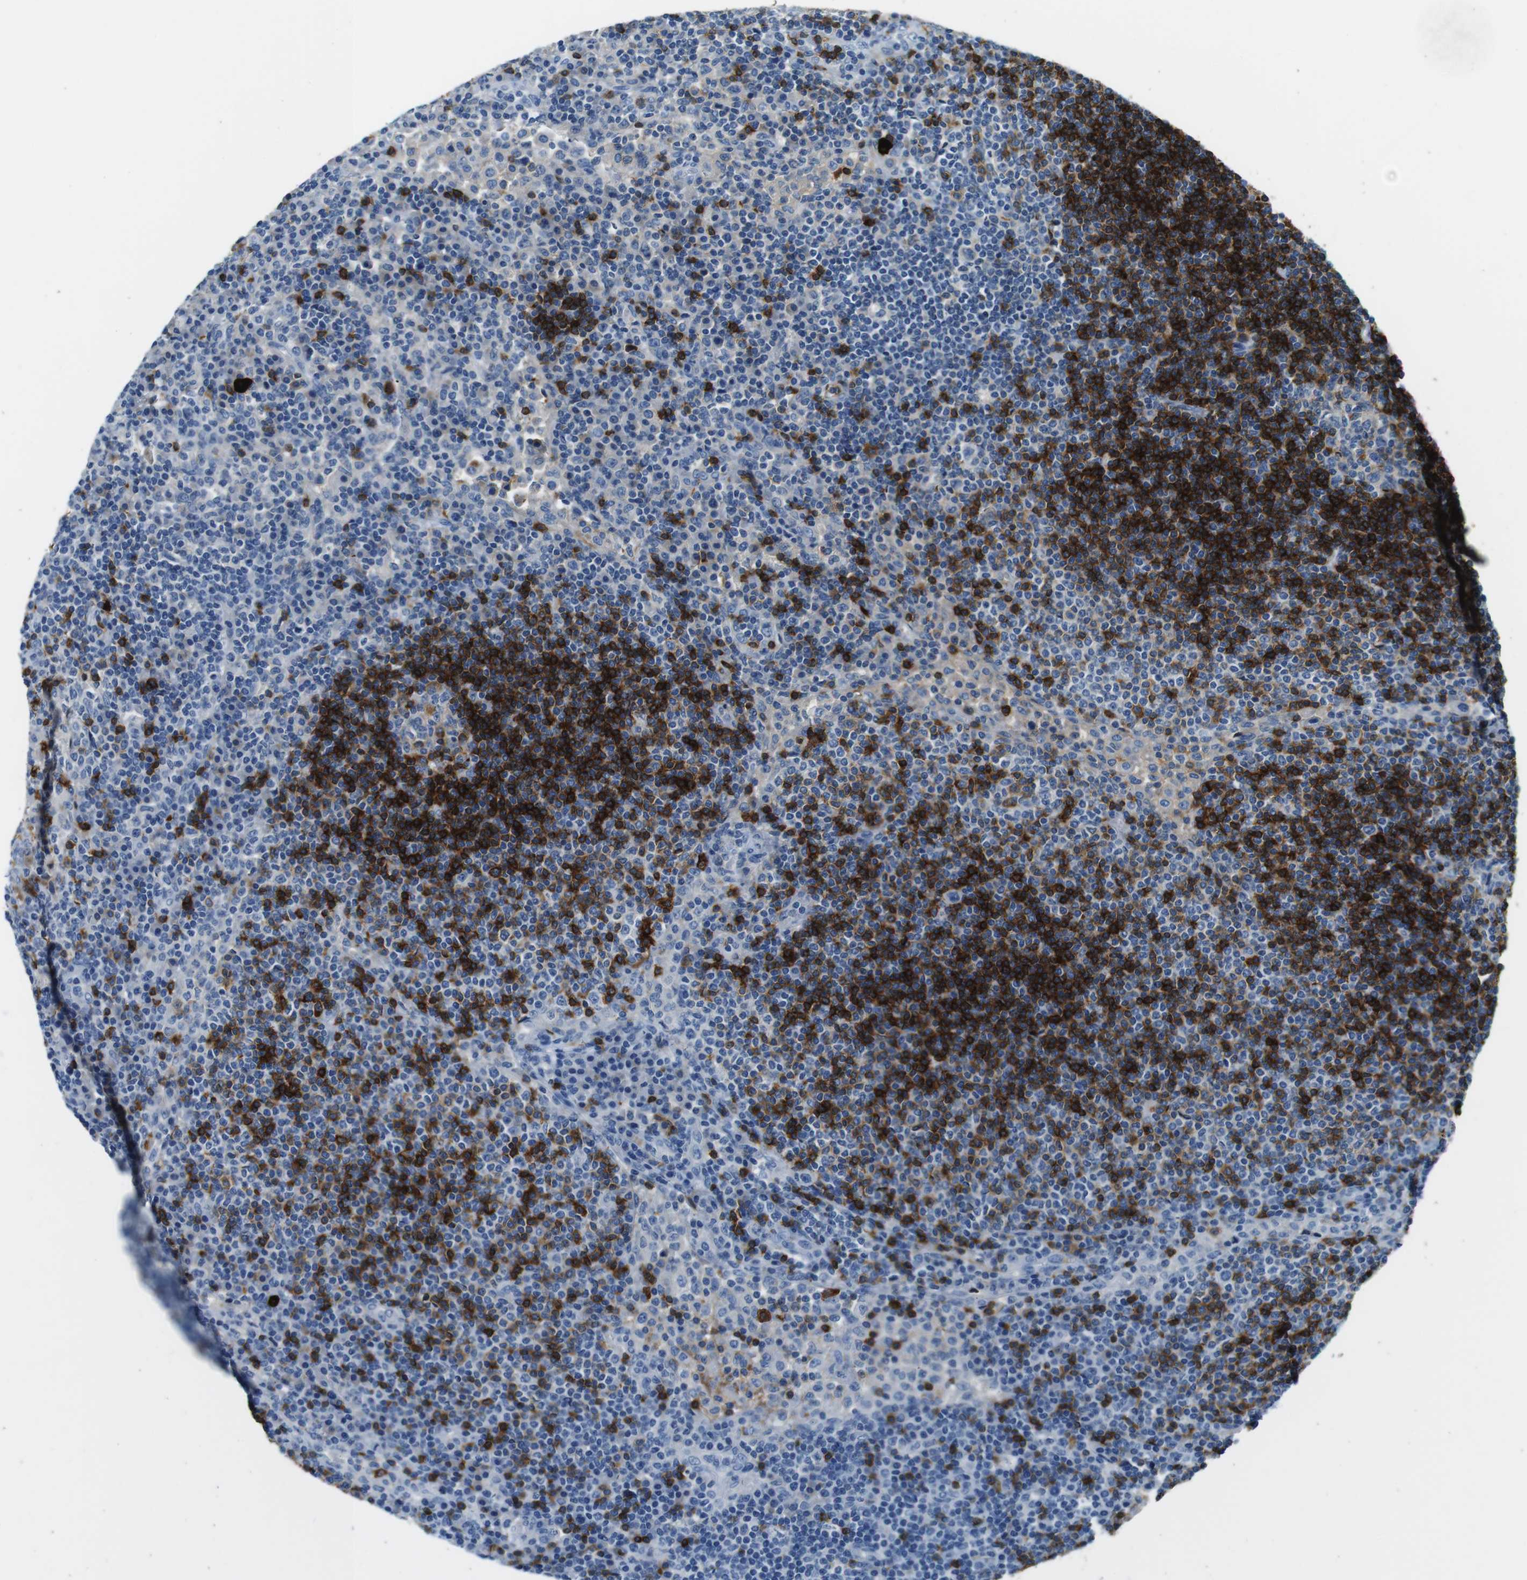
{"staining": {"intensity": "strong", "quantity": ">75%", "location": "cytoplasmic/membranous"}, "tissue": "lymph node", "cell_type": "Germinal center cells", "image_type": "normal", "snomed": [{"axis": "morphology", "description": "Normal tissue, NOS"}, {"axis": "topography", "description": "Lymph node"}], "caption": "Lymph node stained with DAB immunohistochemistry (IHC) exhibits high levels of strong cytoplasmic/membranous expression in about >75% of germinal center cells. (DAB IHC with brightfield microscopy, high magnification).", "gene": "IGHD", "patient": {"sex": "female", "age": 53}}